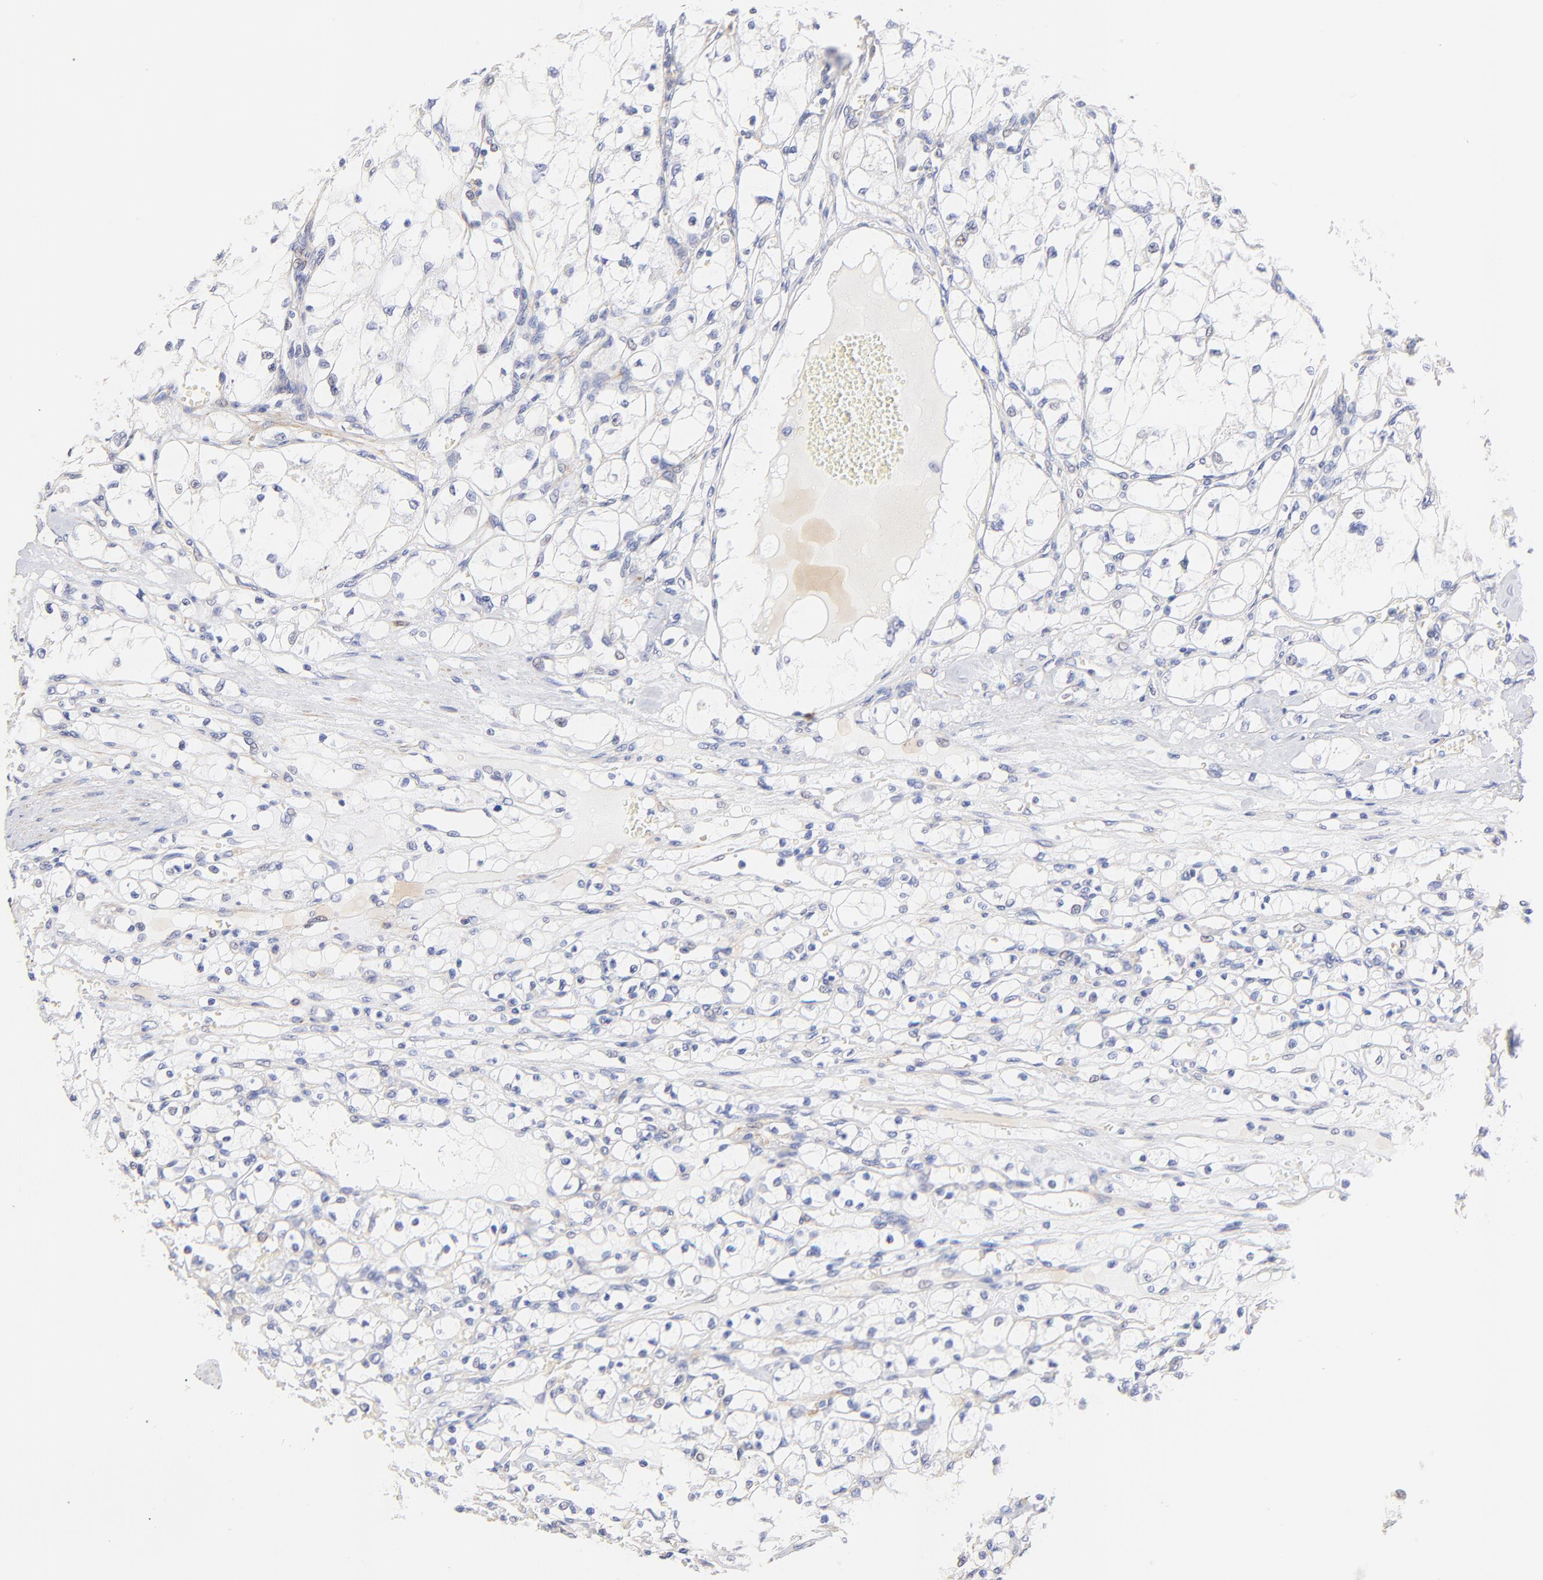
{"staining": {"intensity": "negative", "quantity": "none", "location": "none"}, "tissue": "renal cancer", "cell_type": "Tumor cells", "image_type": "cancer", "snomed": [{"axis": "morphology", "description": "Adenocarcinoma, NOS"}, {"axis": "topography", "description": "Kidney"}], "caption": "Protein analysis of renal cancer (adenocarcinoma) displays no significant staining in tumor cells. (DAB (3,3'-diaminobenzidine) immunohistochemistry (IHC) visualized using brightfield microscopy, high magnification).", "gene": "ACTRT1", "patient": {"sex": "male", "age": 61}}